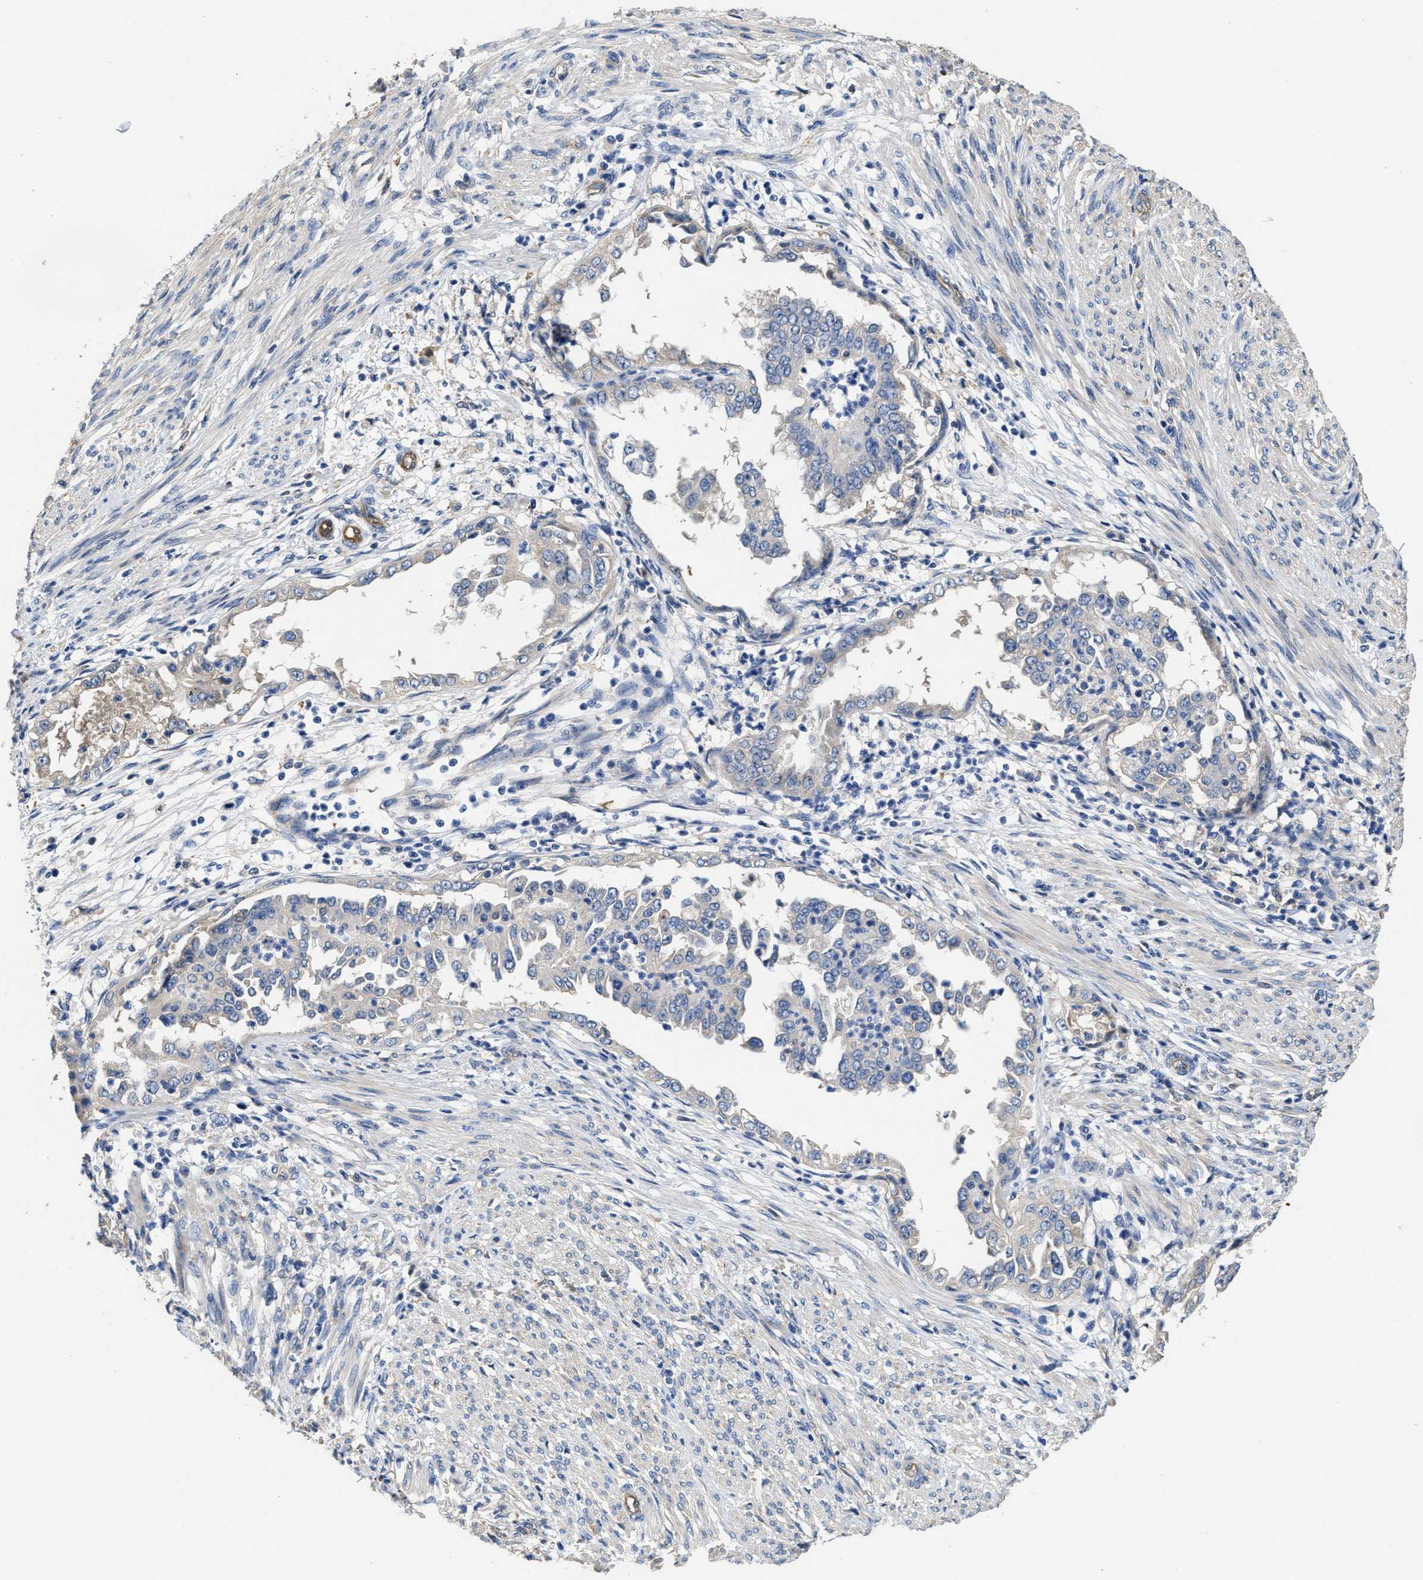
{"staining": {"intensity": "negative", "quantity": "none", "location": "none"}, "tissue": "endometrial cancer", "cell_type": "Tumor cells", "image_type": "cancer", "snomed": [{"axis": "morphology", "description": "Adenocarcinoma, NOS"}, {"axis": "topography", "description": "Endometrium"}], "caption": "An immunohistochemistry (IHC) histopathology image of endometrial adenocarcinoma is shown. There is no staining in tumor cells of endometrial adenocarcinoma. Brightfield microscopy of immunohistochemistry stained with DAB (brown) and hematoxylin (blue), captured at high magnification.", "gene": "PEG10", "patient": {"sex": "female", "age": 85}}